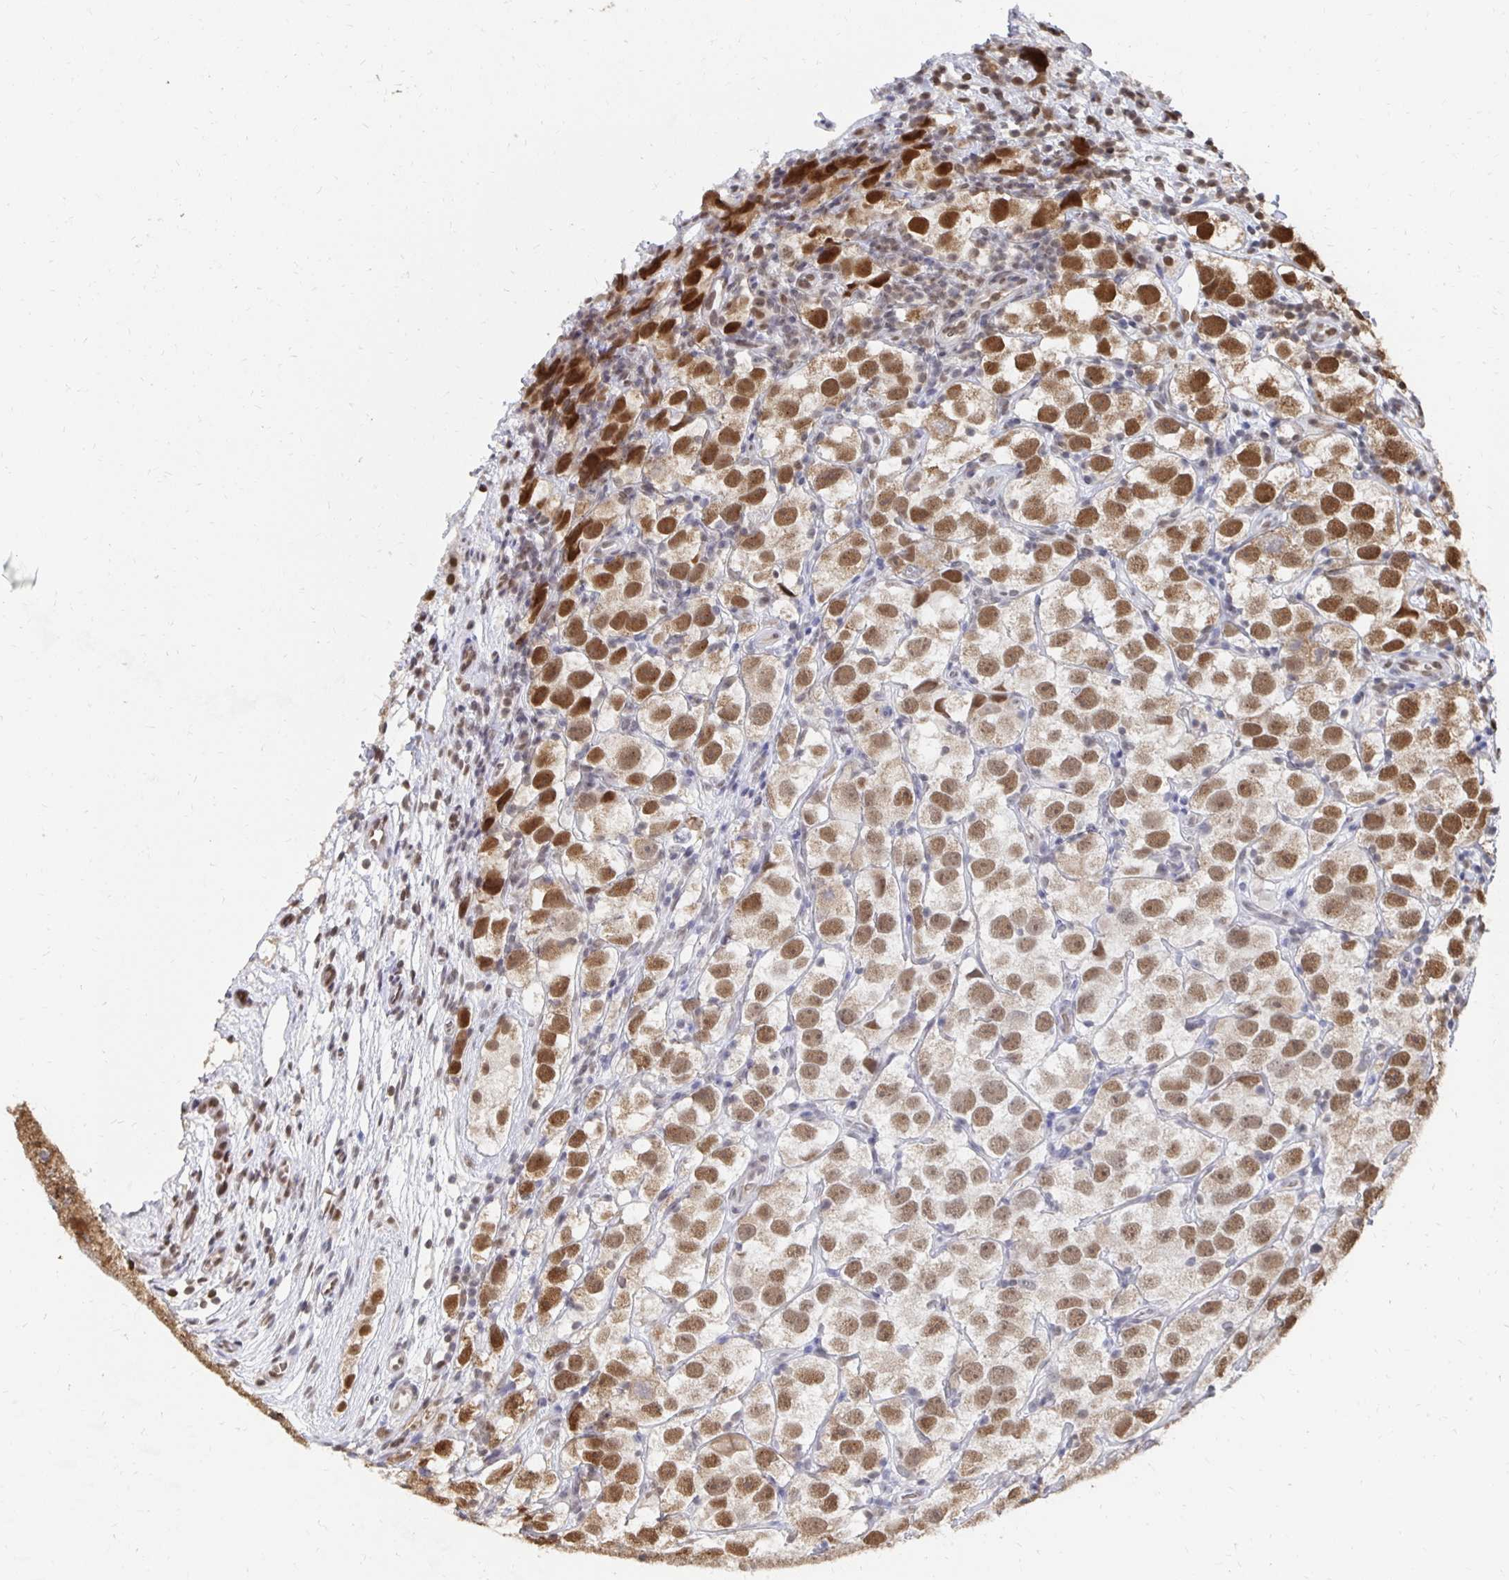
{"staining": {"intensity": "moderate", "quantity": ">75%", "location": "nuclear"}, "tissue": "testis cancer", "cell_type": "Tumor cells", "image_type": "cancer", "snomed": [{"axis": "morphology", "description": "Seminoma, NOS"}, {"axis": "topography", "description": "Testis"}], "caption": "Immunohistochemical staining of human testis cancer exhibits medium levels of moderate nuclear staining in about >75% of tumor cells. The protein of interest is shown in brown color, while the nuclei are stained blue.", "gene": "GTF3C6", "patient": {"sex": "male", "age": 26}}